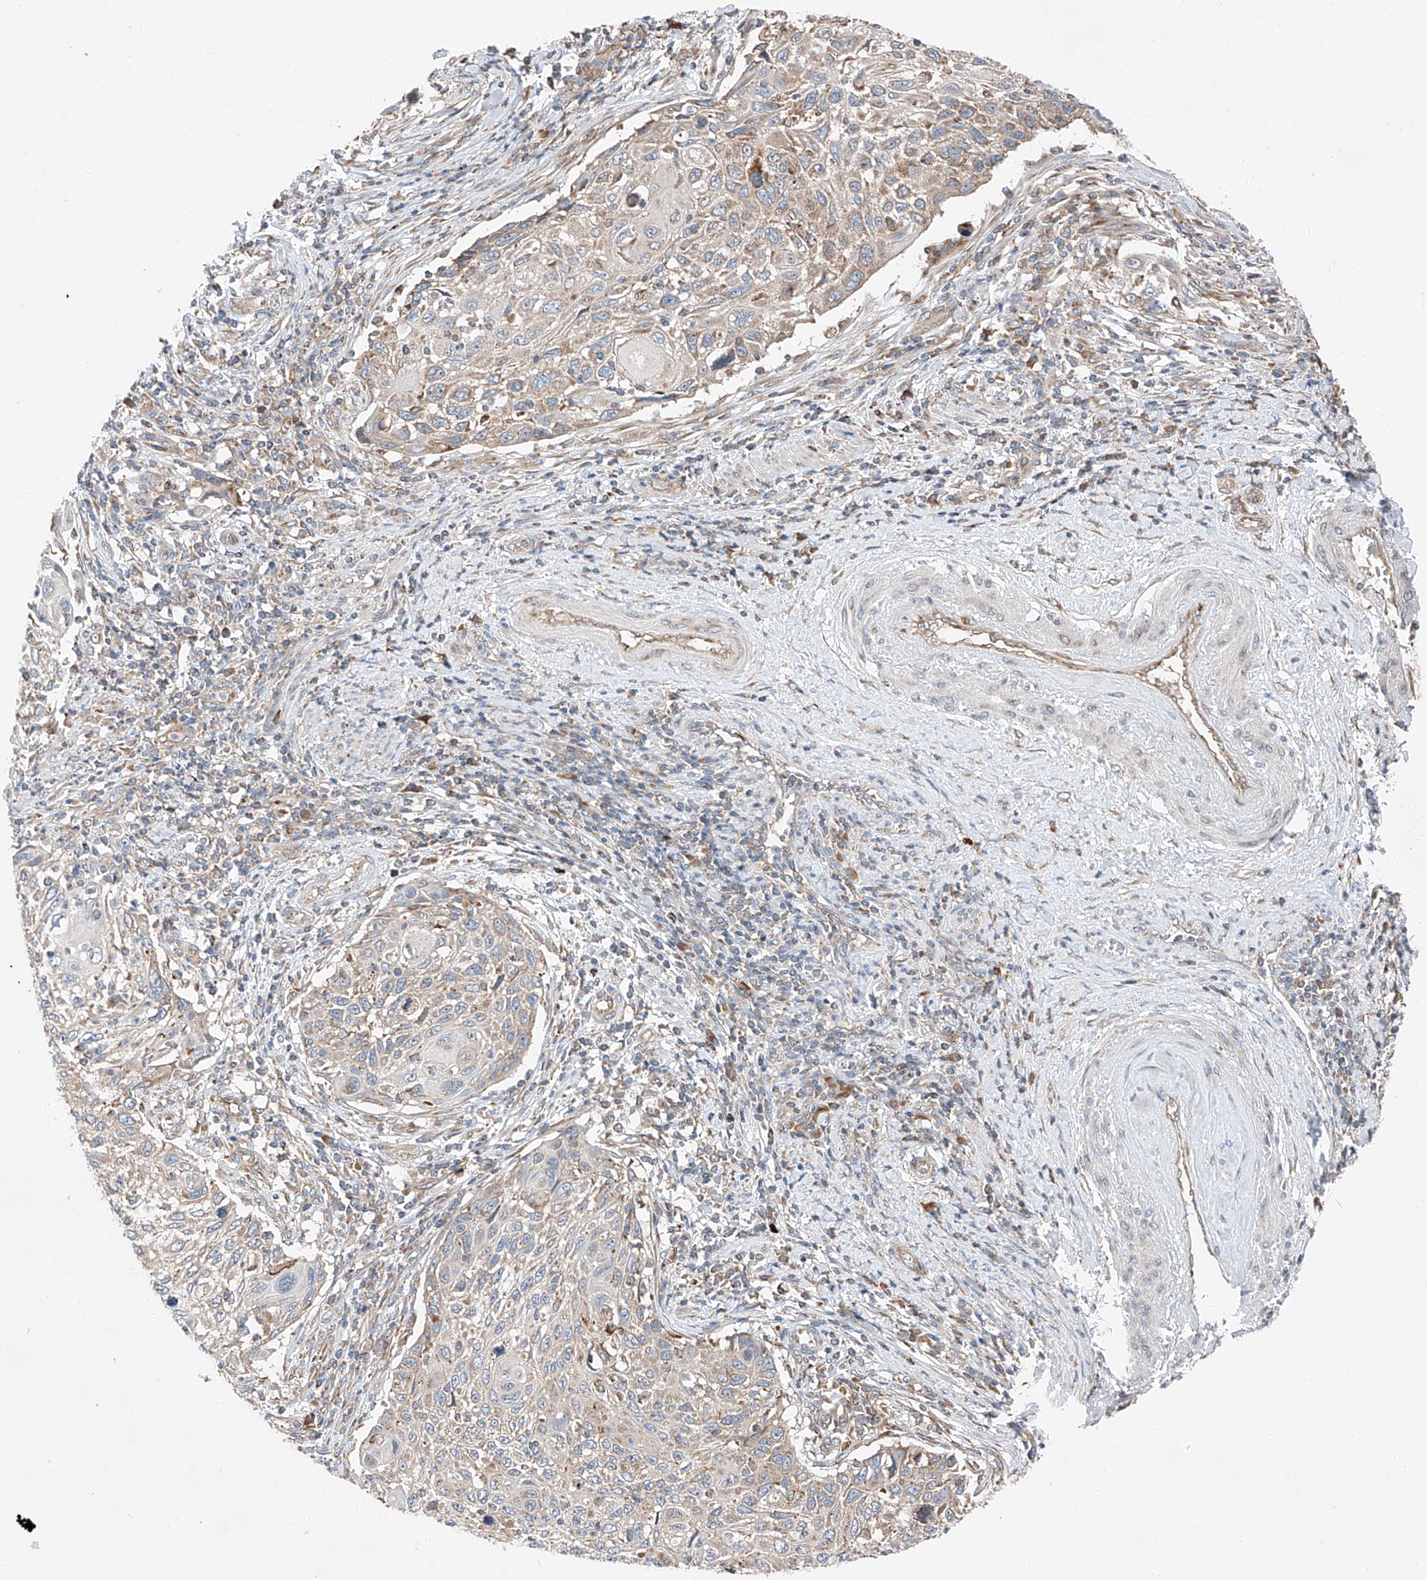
{"staining": {"intensity": "moderate", "quantity": "<25%", "location": "cytoplasmic/membranous"}, "tissue": "cervical cancer", "cell_type": "Tumor cells", "image_type": "cancer", "snomed": [{"axis": "morphology", "description": "Squamous cell carcinoma, NOS"}, {"axis": "topography", "description": "Cervix"}], "caption": "This is an image of immunohistochemistry (IHC) staining of cervical cancer, which shows moderate staining in the cytoplasmic/membranous of tumor cells.", "gene": "ZC3H15", "patient": {"sex": "female", "age": 70}}